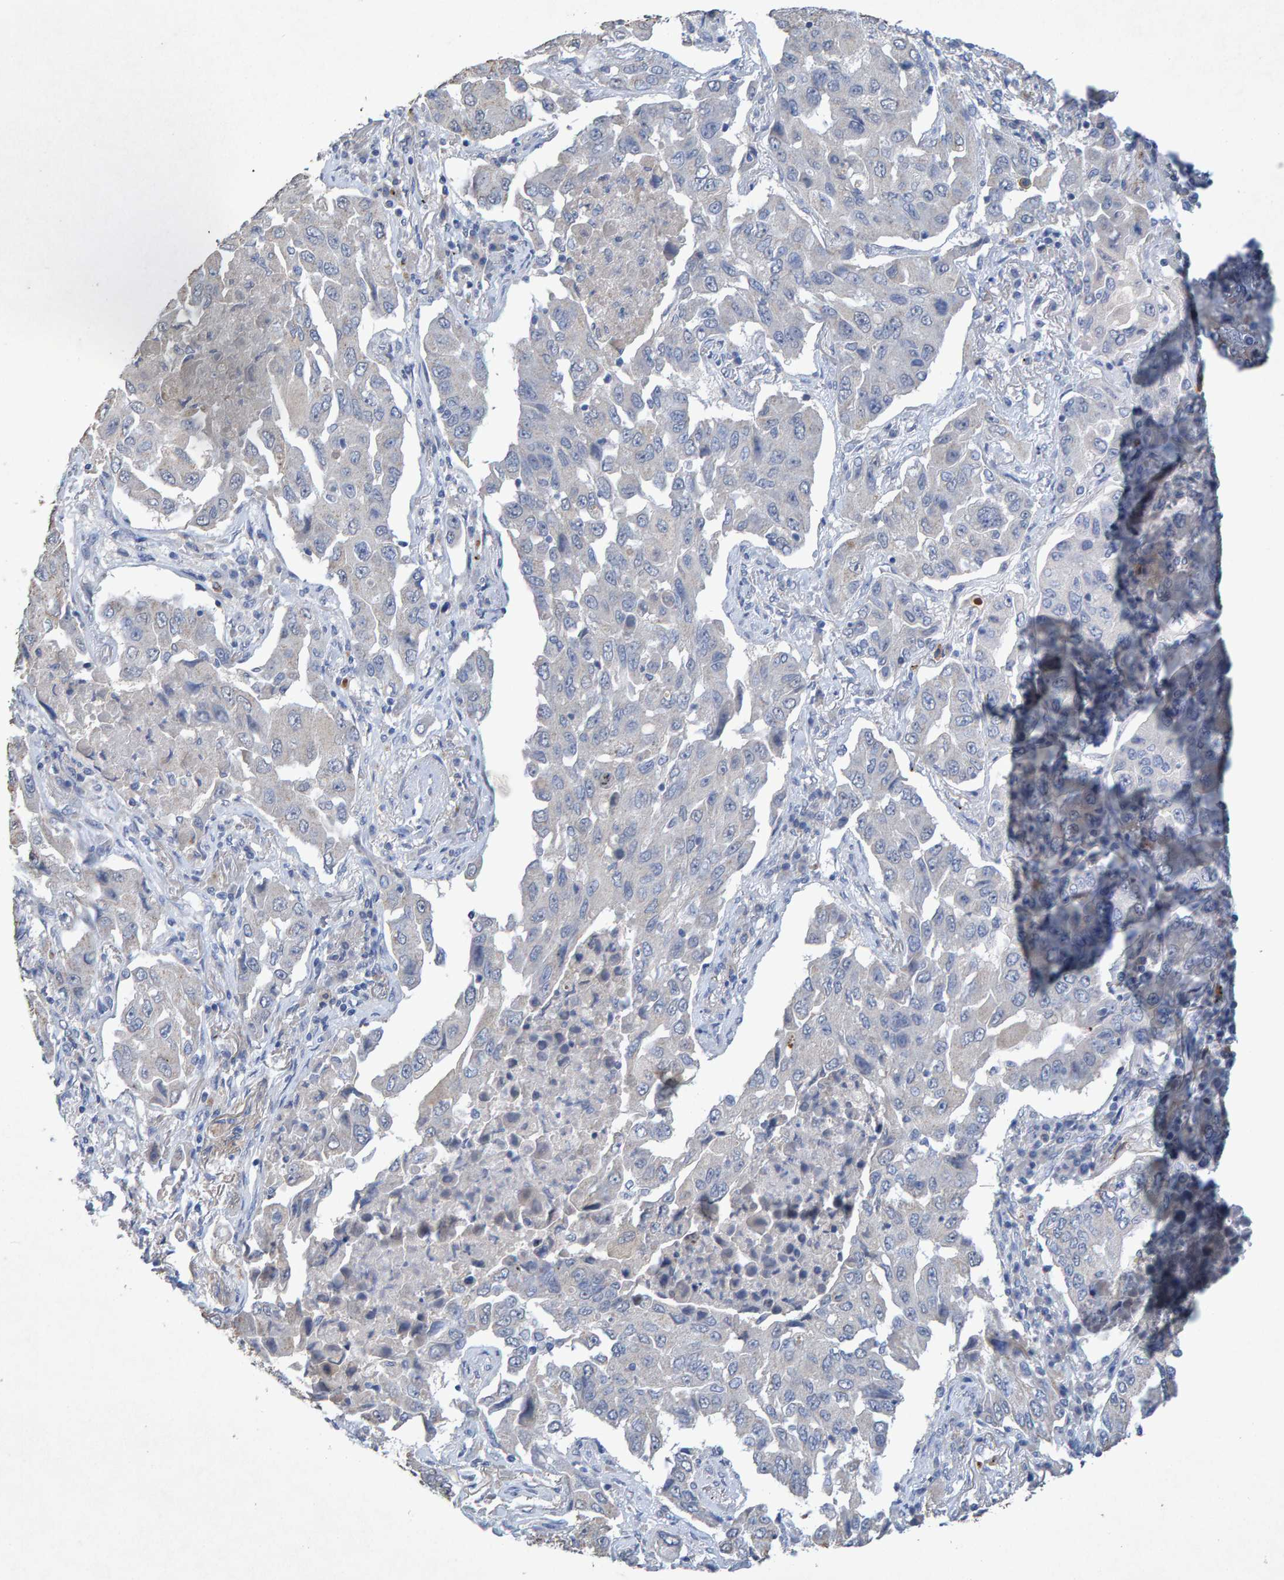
{"staining": {"intensity": "negative", "quantity": "none", "location": "none"}, "tissue": "lung cancer", "cell_type": "Tumor cells", "image_type": "cancer", "snomed": [{"axis": "morphology", "description": "Adenocarcinoma, NOS"}, {"axis": "topography", "description": "Lung"}], "caption": "Histopathology image shows no protein expression in tumor cells of lung cancer tissue.", "gene": "CTH", "patient": {"sex": "female", "age": 65}}